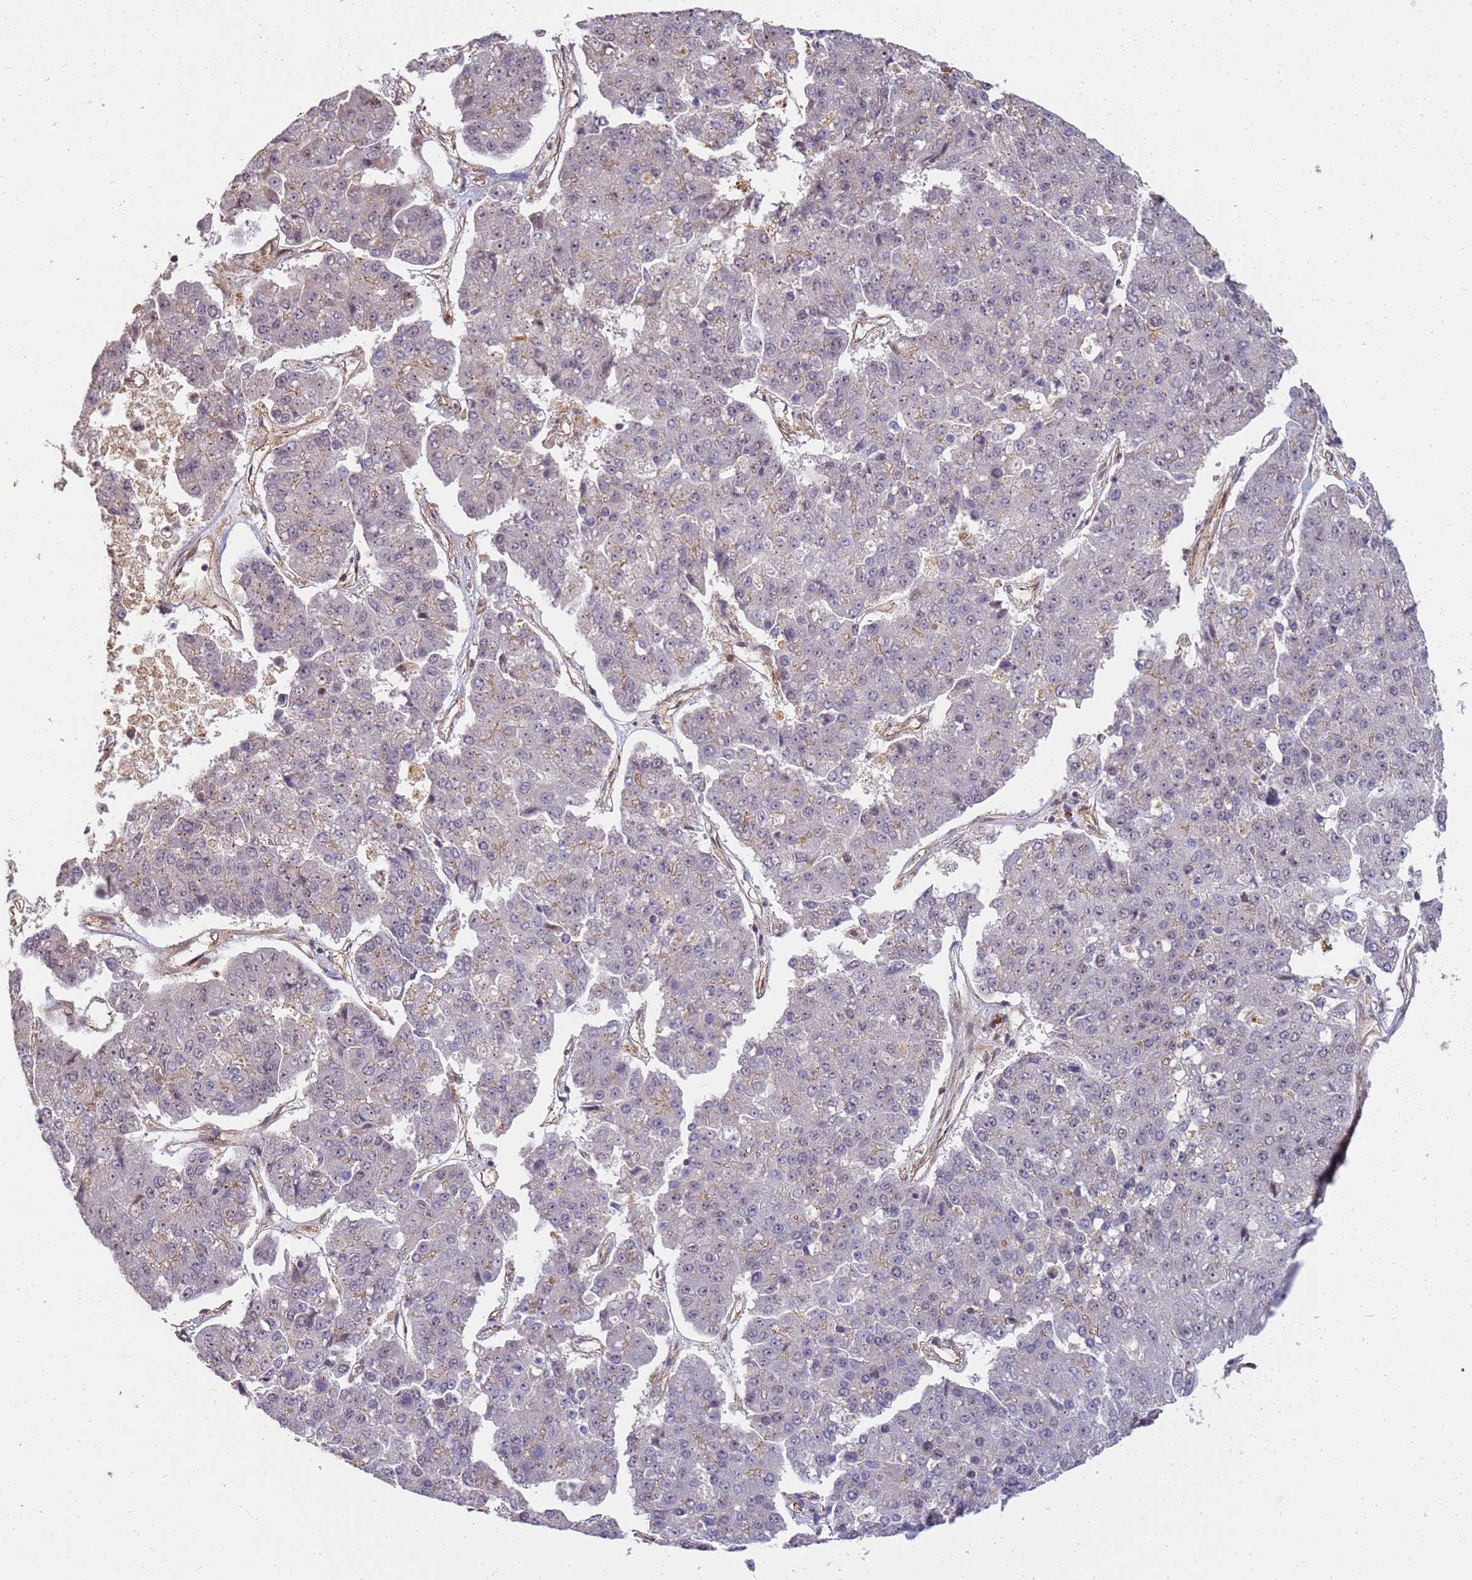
{"staining": {"intensity": "negative", "quantity": "none", "location": "none"}, "tissue": "pancreatic cancer", "cell_type": "Tumor cells", "image_type": "cancer", "snomed": [{"axis": "morphology", "description": "Adenocarcinoma, NOS"}, {"axis": "topography", "description": "Pancreas"}], "caption": "Protein analysis of pancreatic cancer reveals no significant positivity in tumor cells.", "gene": "ST18", "patient": {"sex": "male", "age": 50}}